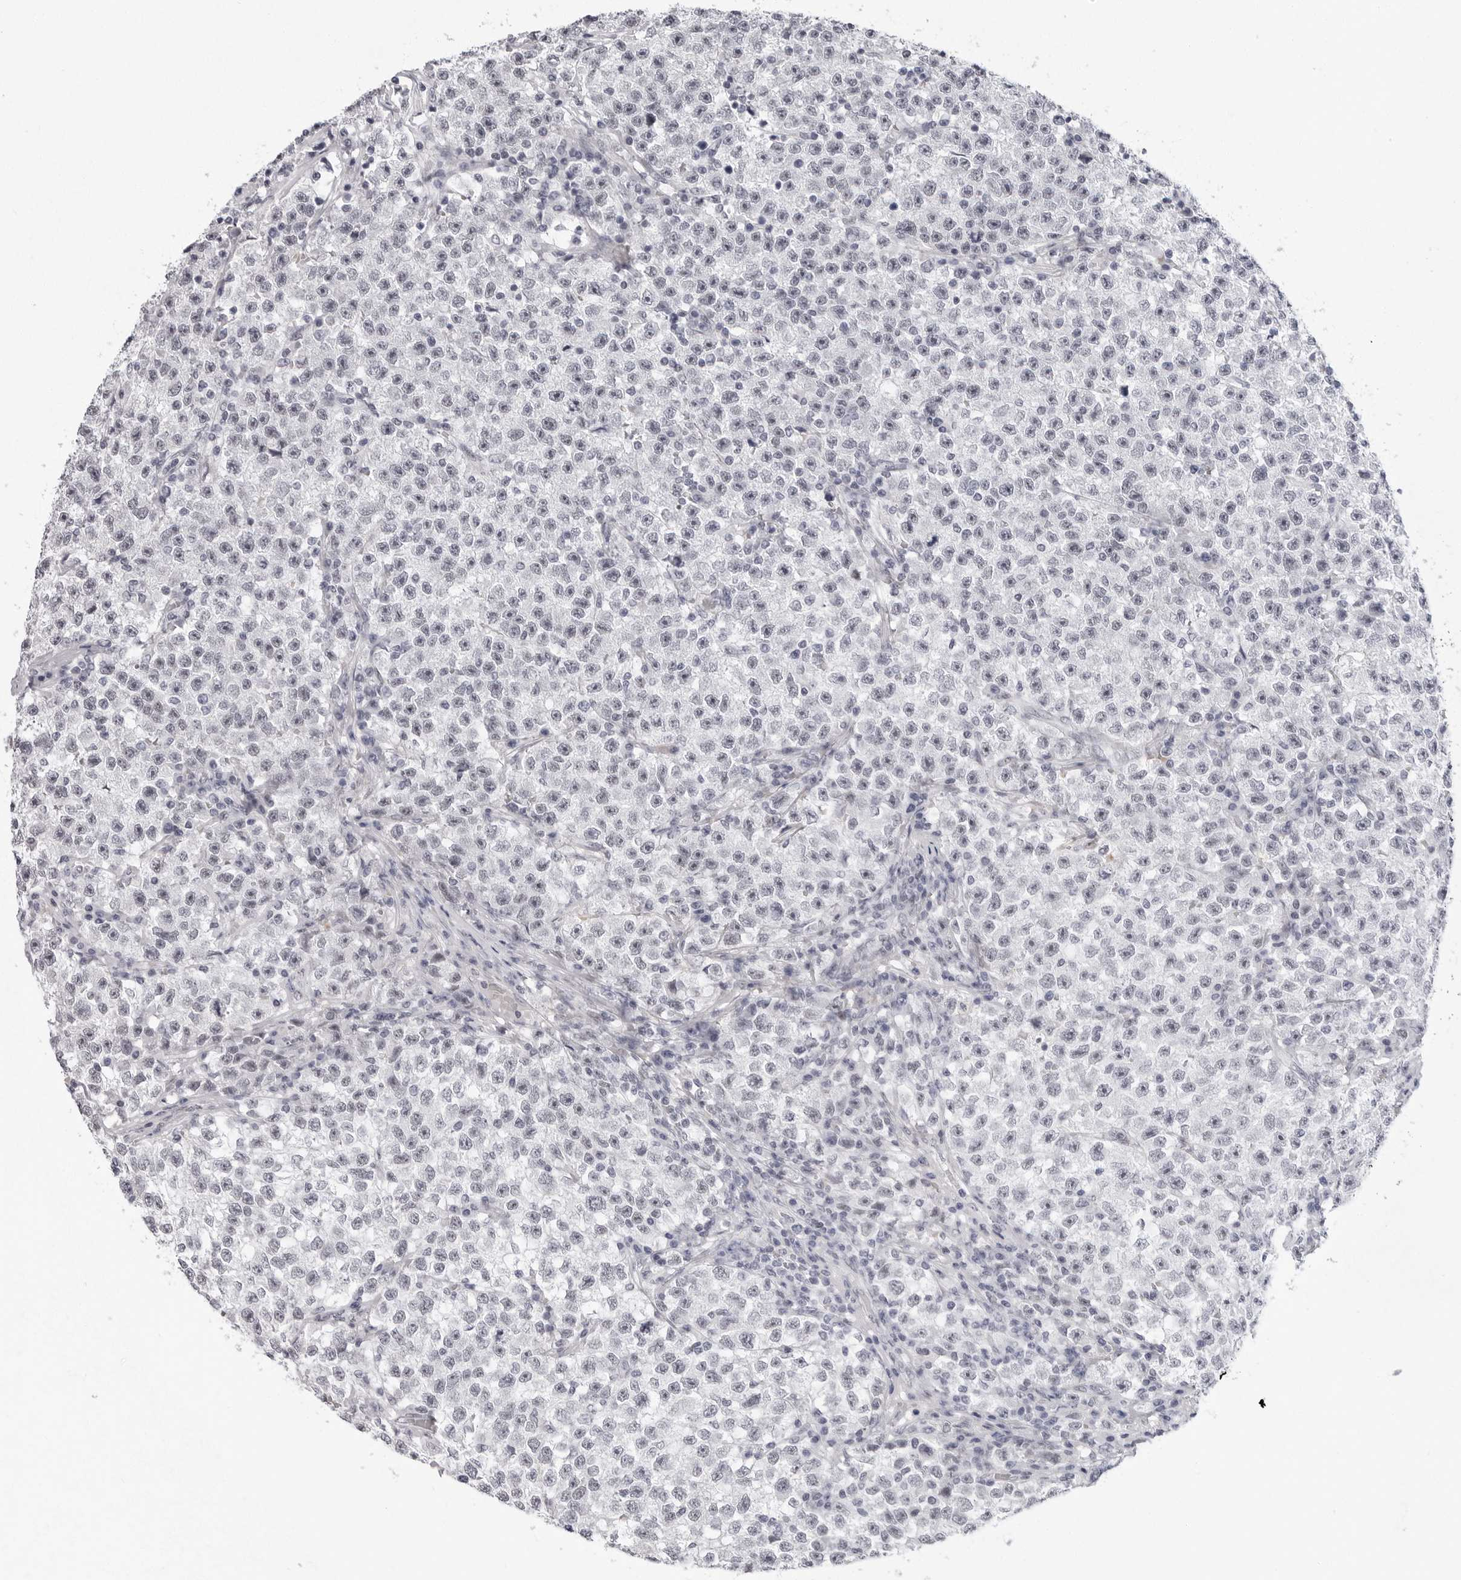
{"staining": {"intensity": "weak", "quantity": "<25%", "location": "nuclear"}, "tissue": "testis cancer", "cell_type": "Tumor cells", "image_type": "cancer", "snomed": [{"axis": "morphology", "description": "Seminoma, NOS"}, {"axis": "topography", "description": "Testis"}], "caption": "Immunohistochemistry (IHC) micrograph of neoplastic tissue: testis seminoma stained with DAB (3,3'-diaminobenzidine) reveals no significant protein staining in tumor cells.", "gene": "VEZF1", "patient": {"sex": "male", "age": 22}}